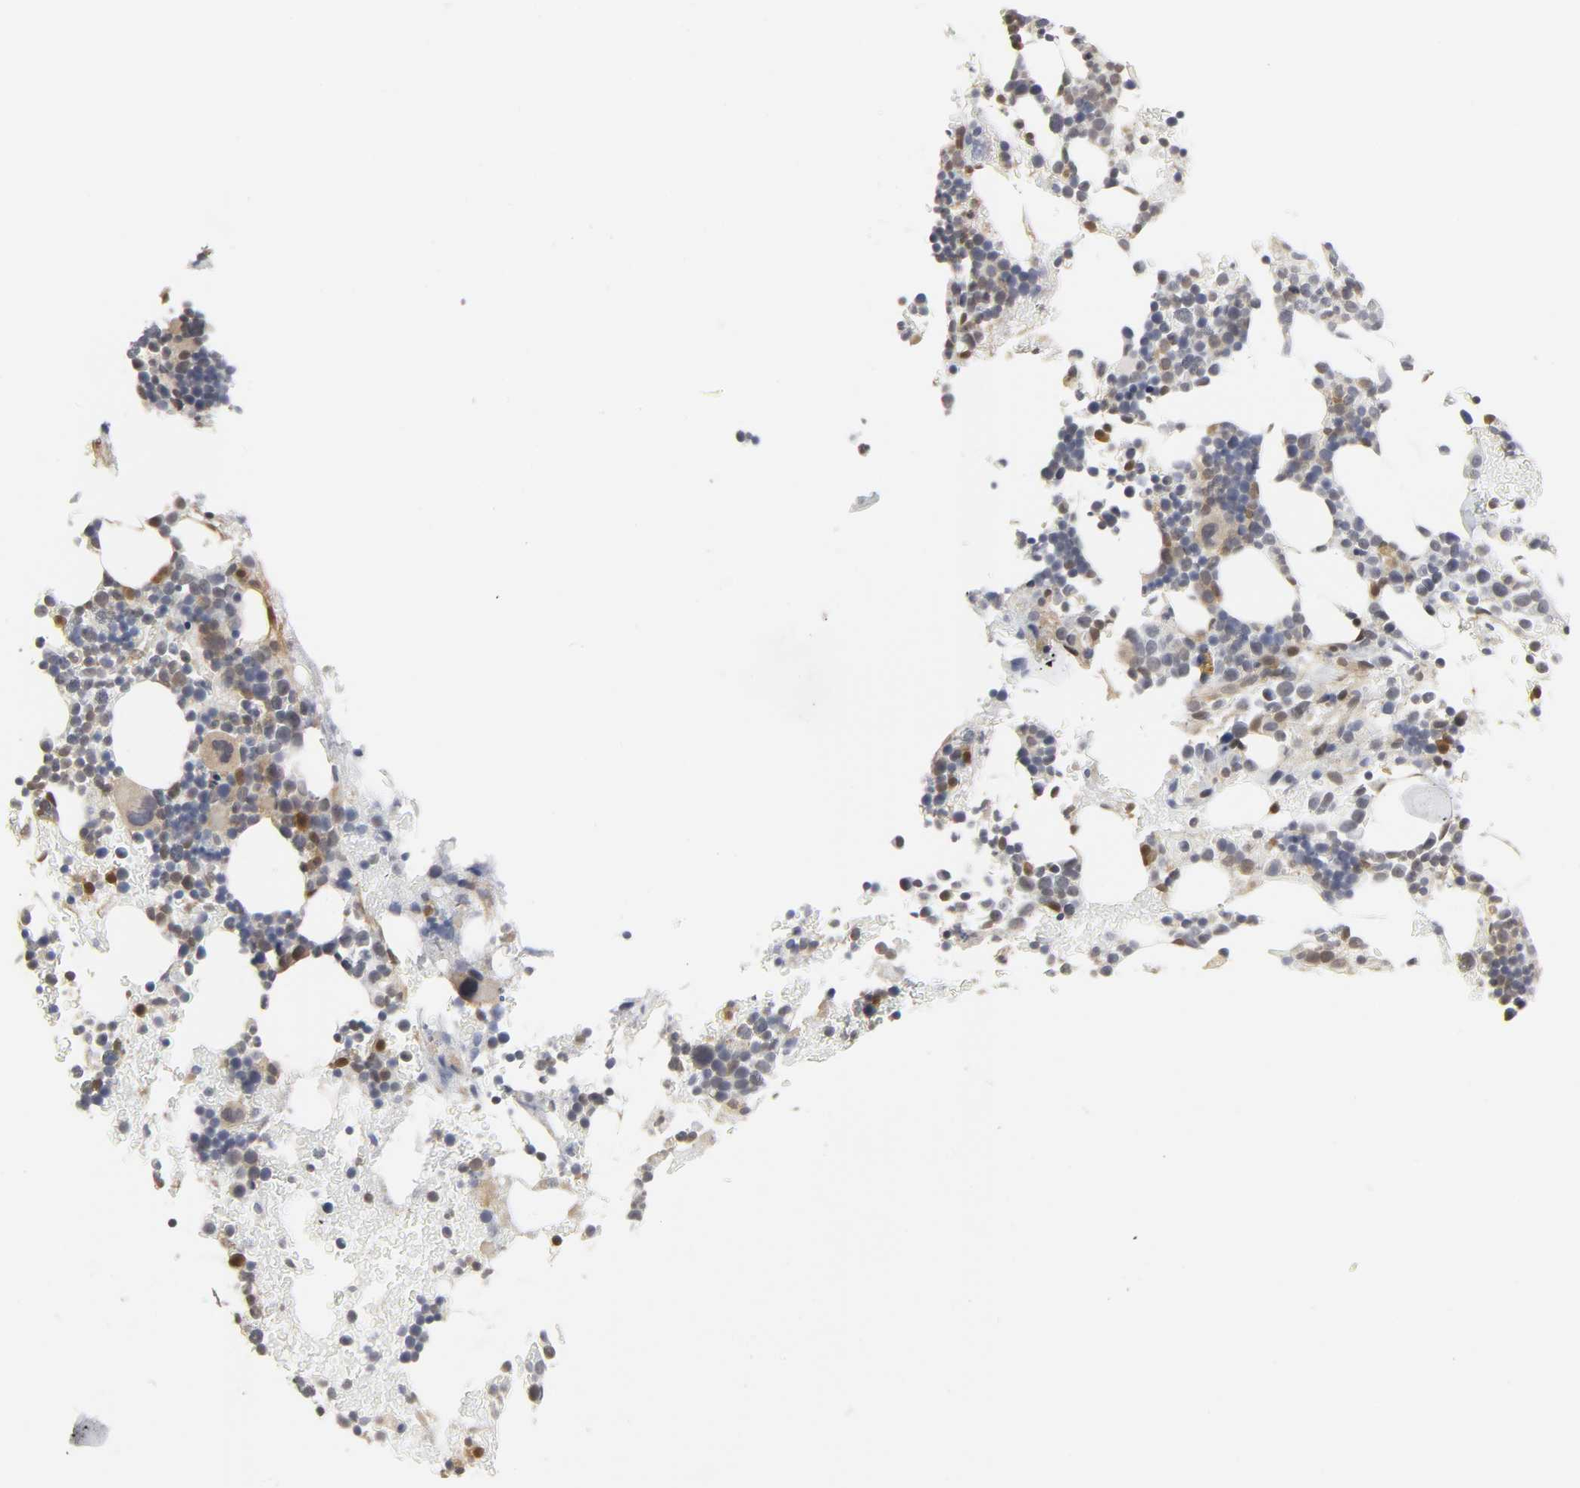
{"staining": {"intensity": "moderate", "quantity": "25%-75%", "location": "cytoplasmic/membranous,nuclear"}, "tissue": "bone marrow", "cell_type": "Hematopoietic cells", "image_type": "normal", "snomed": [{"axis": "morphology", "description": "Normal tissue, NOS"}, {"axis": "topography", "description": "Bone marrow"}], "caption": "The histopathology image displays staining of normal bone marrow, revealing moderate cytoplasmic/membranous,nuclear protein positivity (brown color) within hematopoietic cells. The staining was performed using DAB to visualize the protein expression in brown, while the nuclei were stained in blue with hematoxylin (Magnification: 20x).", "gene": "PARK7", "patient": {"sex": "male", "age": 17}}